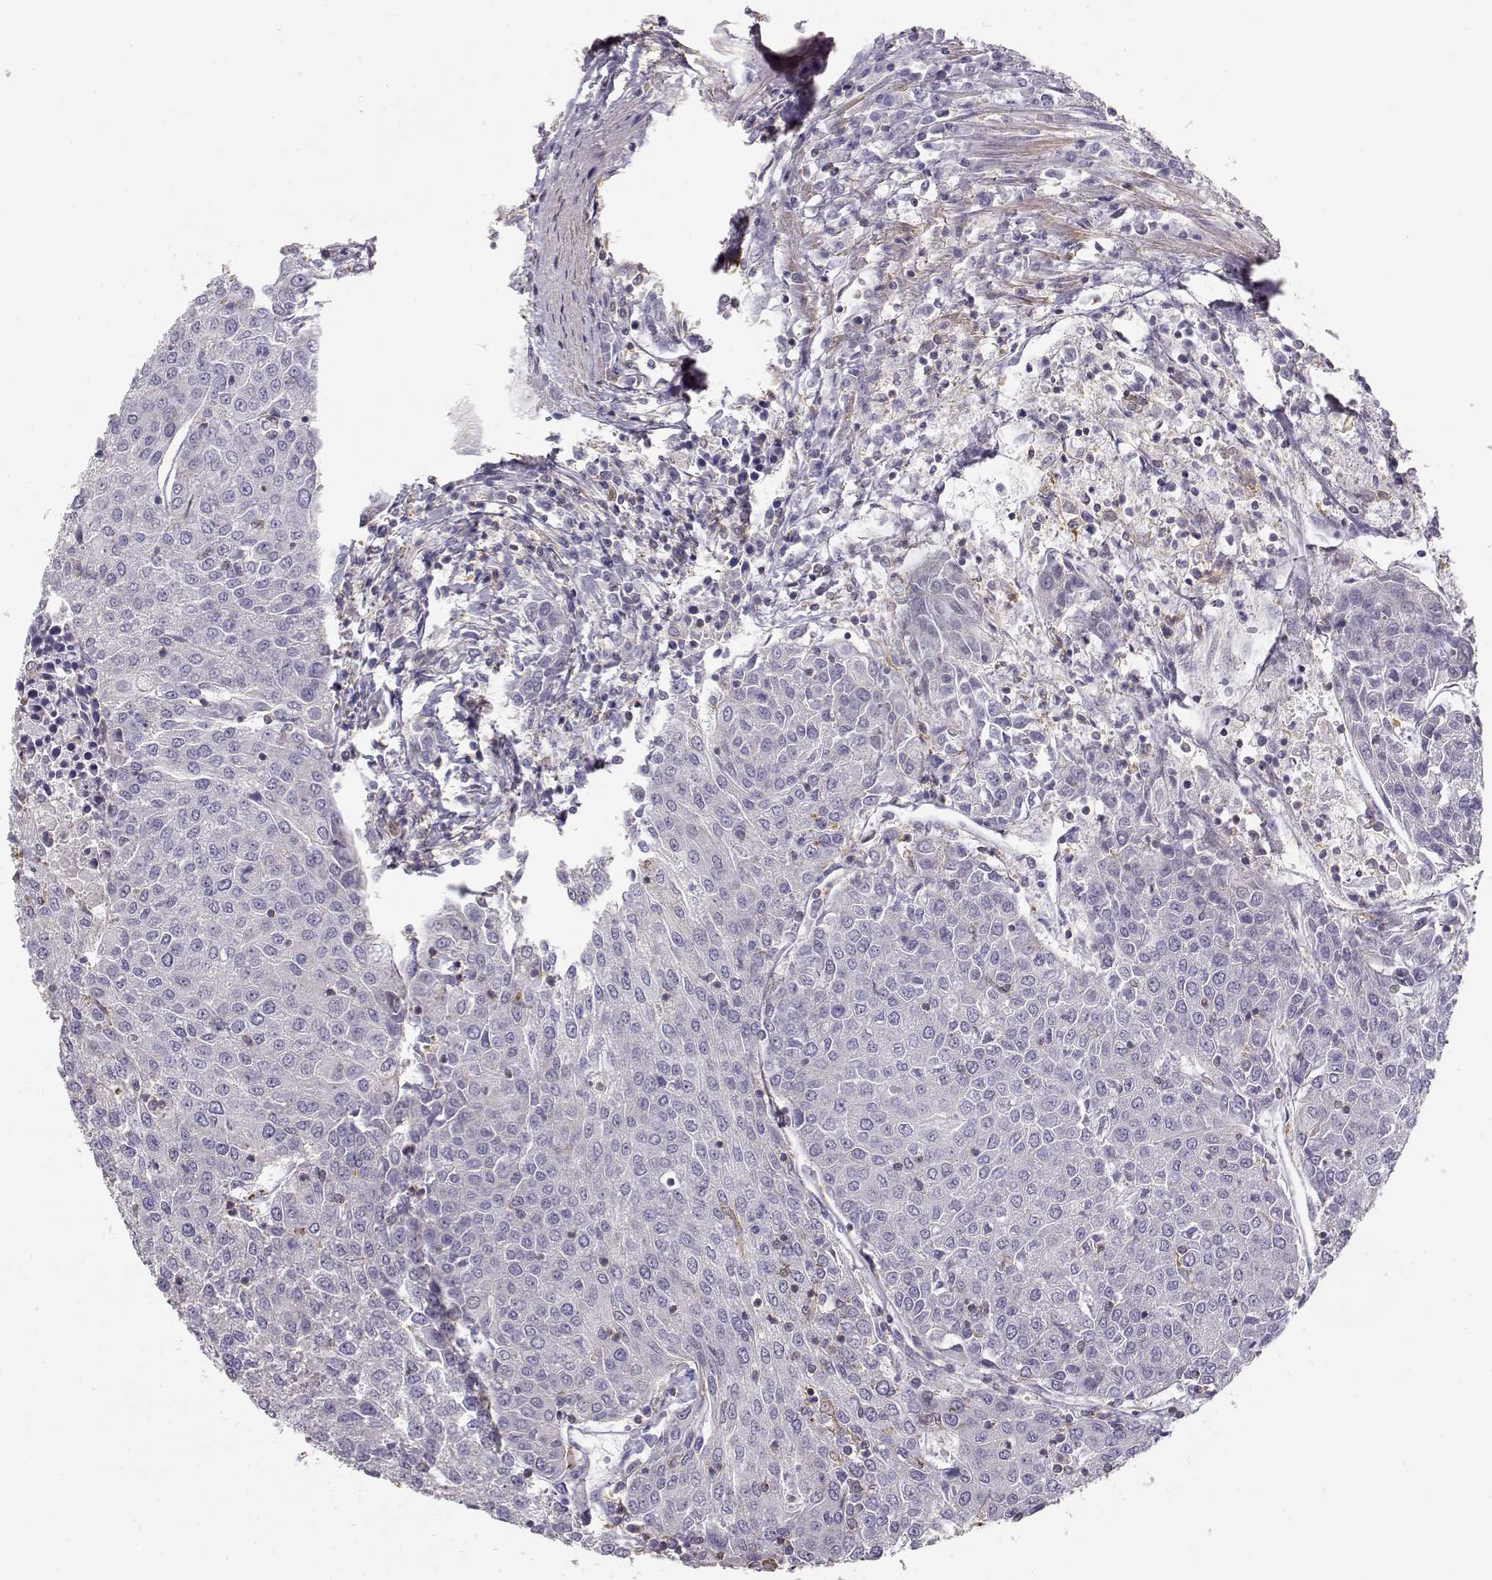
{"staining": {"intensity": "negative", "quantity": "none", "location": "none"}, "tissue": "urothelial cancer", "cell_type": "Tumor cells", "image_type": "cancer", "snomed": [{"axis": "morphology", "description": "Urothelial carcinoma, High grade"}, {"axis": "topography", "description": "Urinary bladder"}], "caption": "The histopathology image reveals no significant staining in tumor cells of urothelial carcinoma (high-grade).", "gene": "DAPL1", "patient": {"sex": "female", "age": 85}}